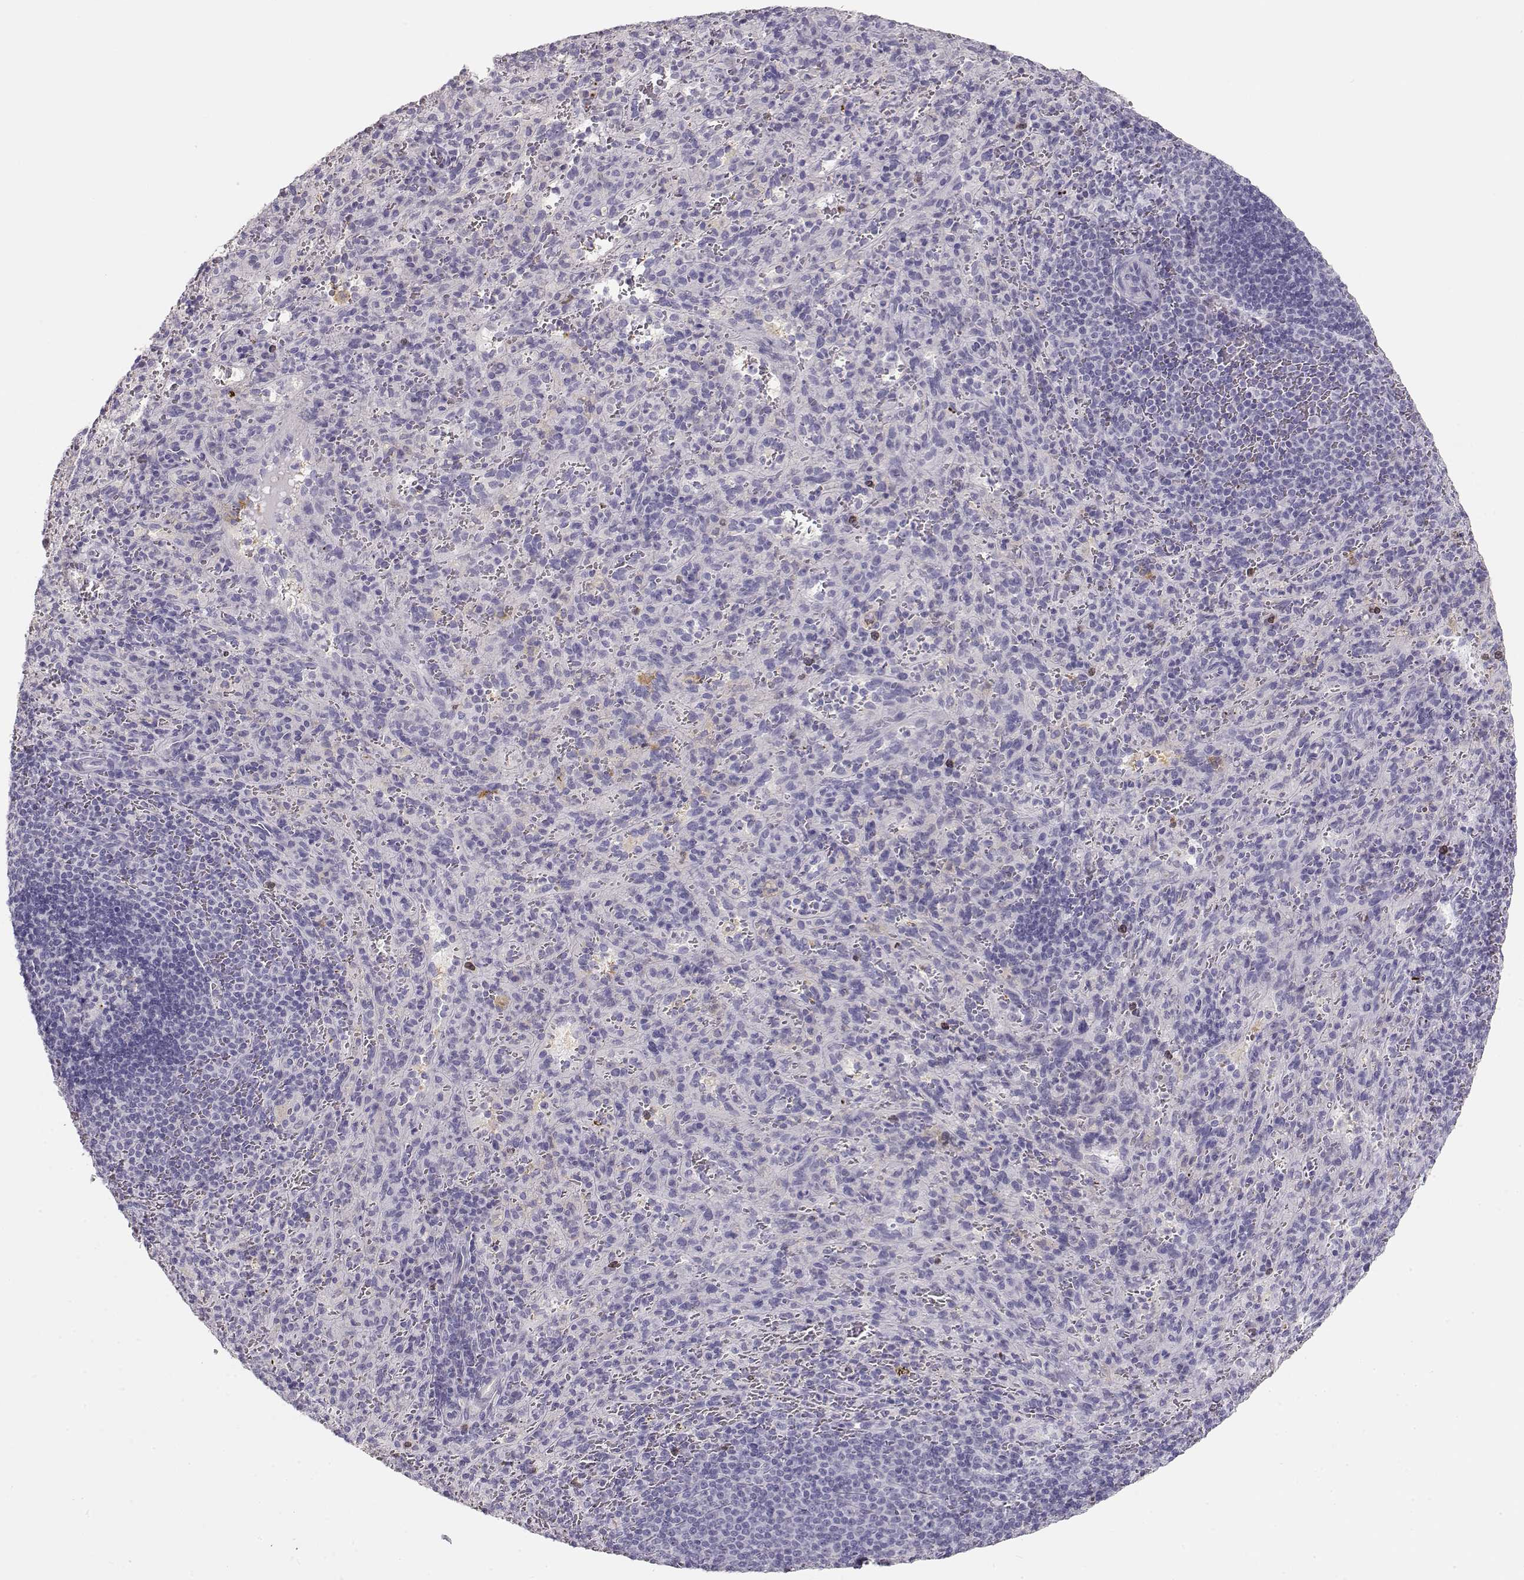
{"staining": {"intensity": "negative", "quantity": "none", "location": "none"}, "tissue": "spleen", "cell_type": "Cells in red pulp", "image_type": "normal", "snomed": [{"axis": "morphology", "description": "Normal tissue, NOS"}, {"axis": "topography", "description": "Spleen"}], "caption": "Immunohistochemistry photomicrograph of unremarkable spleen stained for a protein (brown), which displays no positivity in cells in red pulp. (Stains: DAB IHC with hematoxylin counter stain, Microscopy: brightfield microscopy at high magnification).", "gene": "NUTM1", "patient": {"sex": "male", "age": 57}}